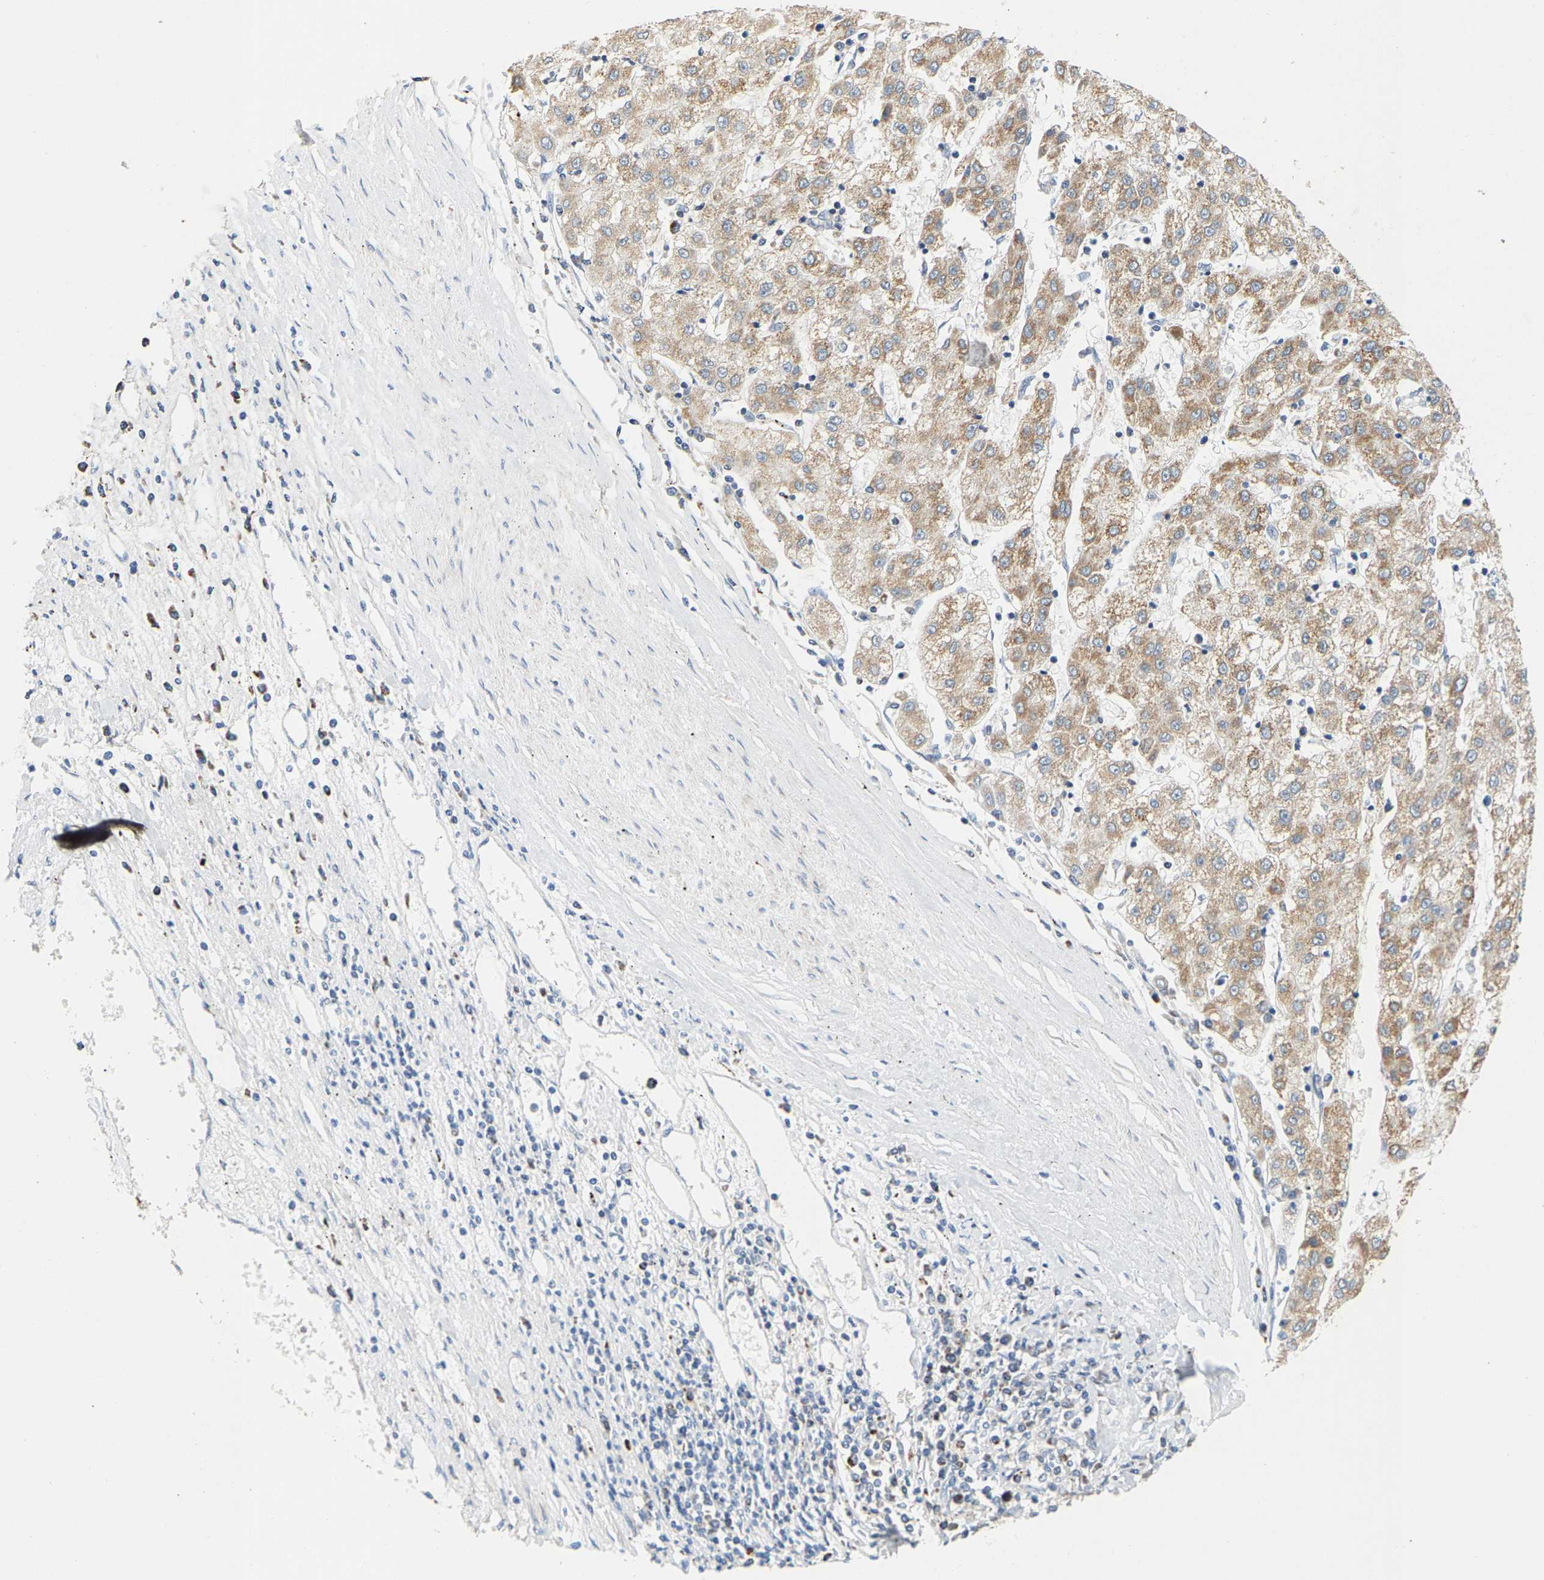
{"staining": {"intensity": "moderate", "quantity": ">75%", "location": "cytoplasmic/membranous"}, "tissue": "liver cancer", "cell_type": "Tumor cells", "image_type": "cancer", "snomed": [{"axis": "morphology", "description": "Carcinoma, Hepatocellular, NOS"}, {"axis": "topography", "description": "Liver"}], "caption": "A high-resolution micrograph shows immunohistochemistry (IHC) staining of liver hepatocellular carcinoma, which exhibits moderate cytoplasmic/membranous positivity in approximately >75% of tumor cells.", "gene": "SHMT2", "patient": {"sex": "male", "age": 72}}